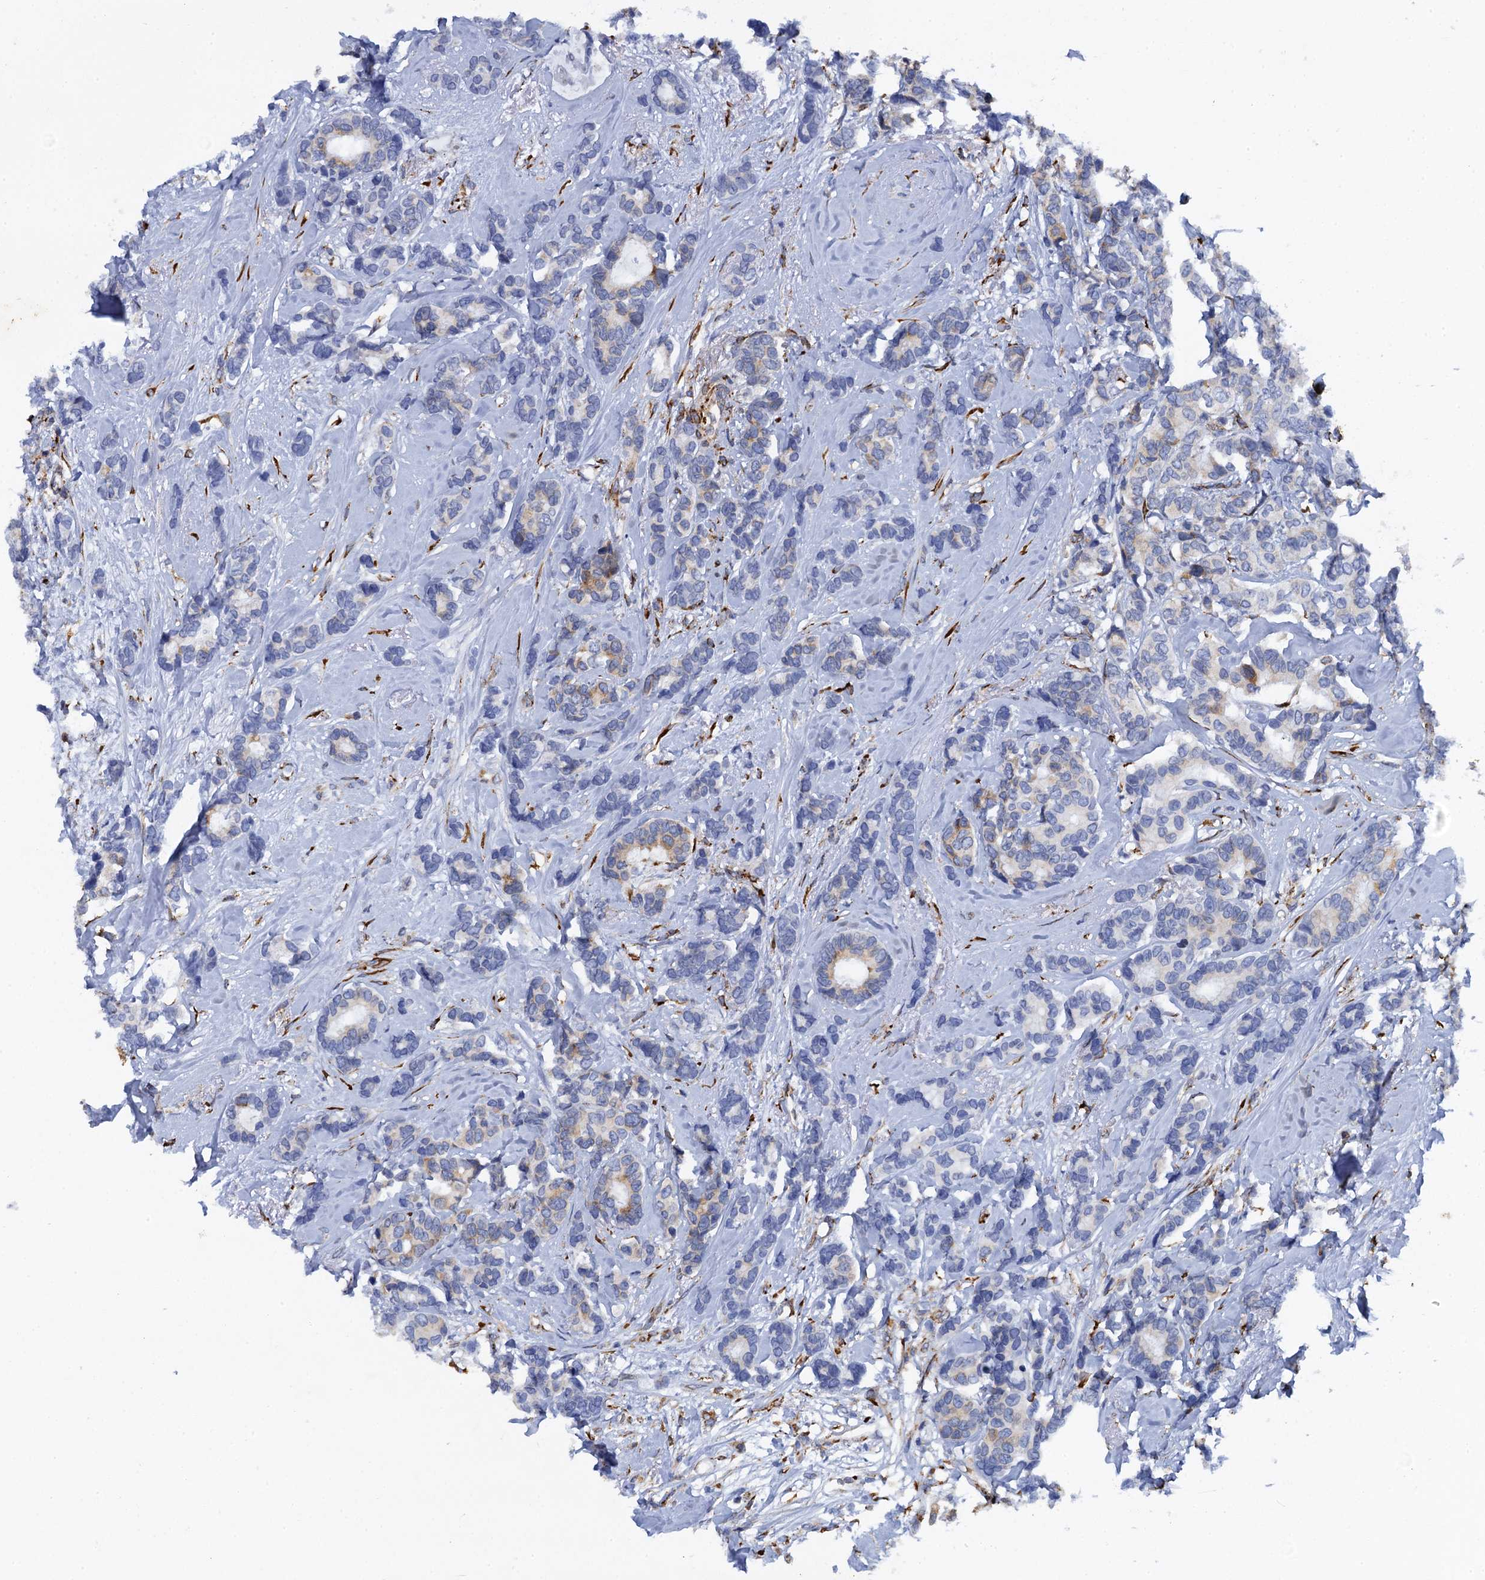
{"staining": {"intensity": "weak", "quantity": "<25%", "location": "cytoplasmic/membranous"}, "tissue": "breast cancer", "cell_type": "Tumor cells", "image_type": "cancer", "snomed": [{"axis": "morphology", "description": "Duct carcinoma"}, {"axis": "topography", "description": "Breast"}], "caption": "A high-resolution histopathology image shows immunohistochemistry (IHC) staining of breast cancer, which displays no significant positivity in tumor cells. The staining is performed using DAB (3,3'-diaminobenzidine) brown chromogen with nuclei counter-stained in using hematoxylin.", "gene": "POGLUT3", "patient": {"sex": "female", "age": 87}}